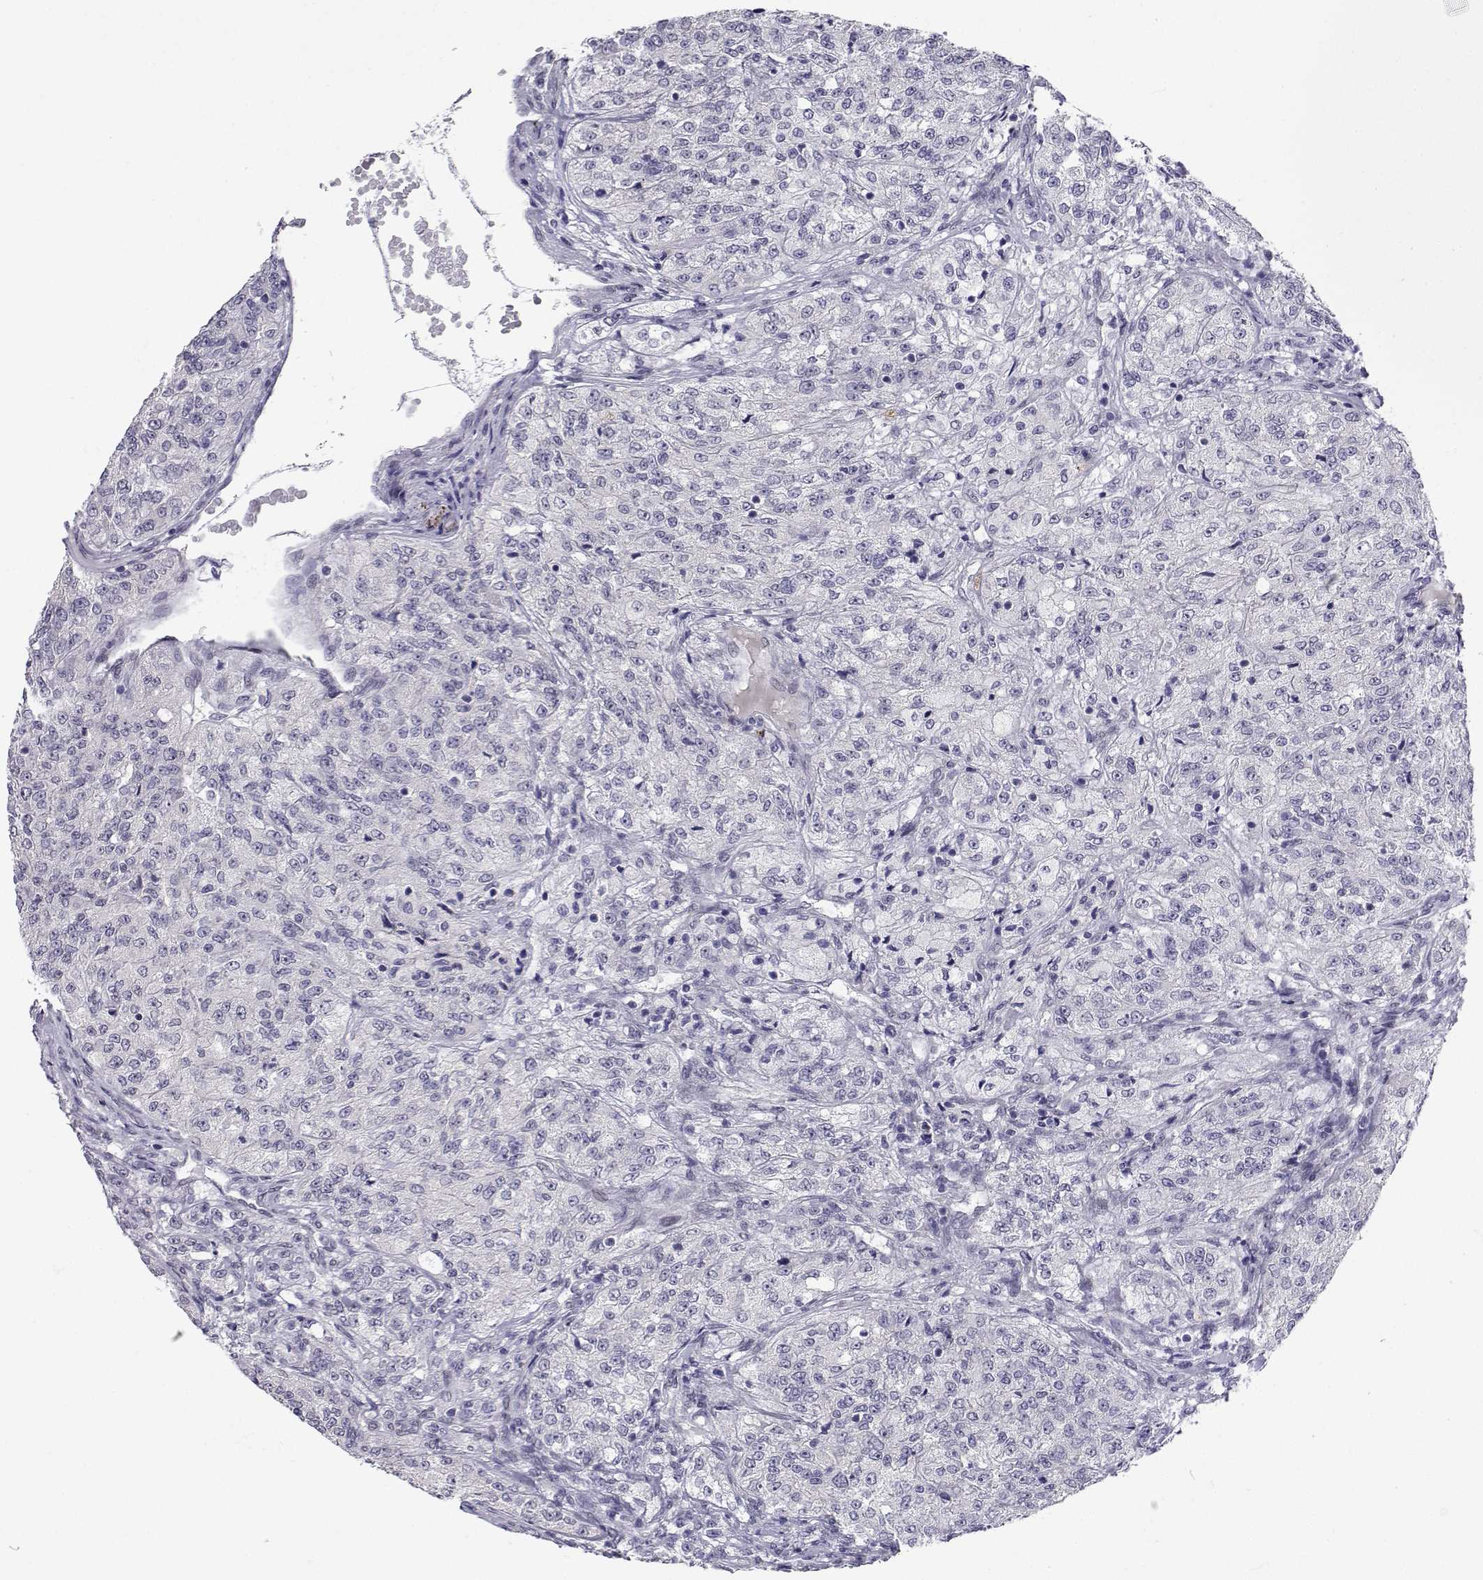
{"staining": {"intensity": "negative", "quantity": "none", "location": "none"}, "tissue": "renal cancer", "cell_type": "Tumor cells", "image_type": "cancer", "snomed": [{"axis": "morphology", "description": "Adenocarcinoma, NOS"}, {"axis": "topography", "description": "Kidney"}], "caption": "This micrograph is of renal cancer stained with immunohistochemistry to label a protein in brown with the nuclei are counter-stained blue. There is no expression in tumor cells. (DAB immunohistochemistry with hematoxylin counter stain).", "gene": "SLC6A3", "patient": {"sex": "female", "age": 63}}